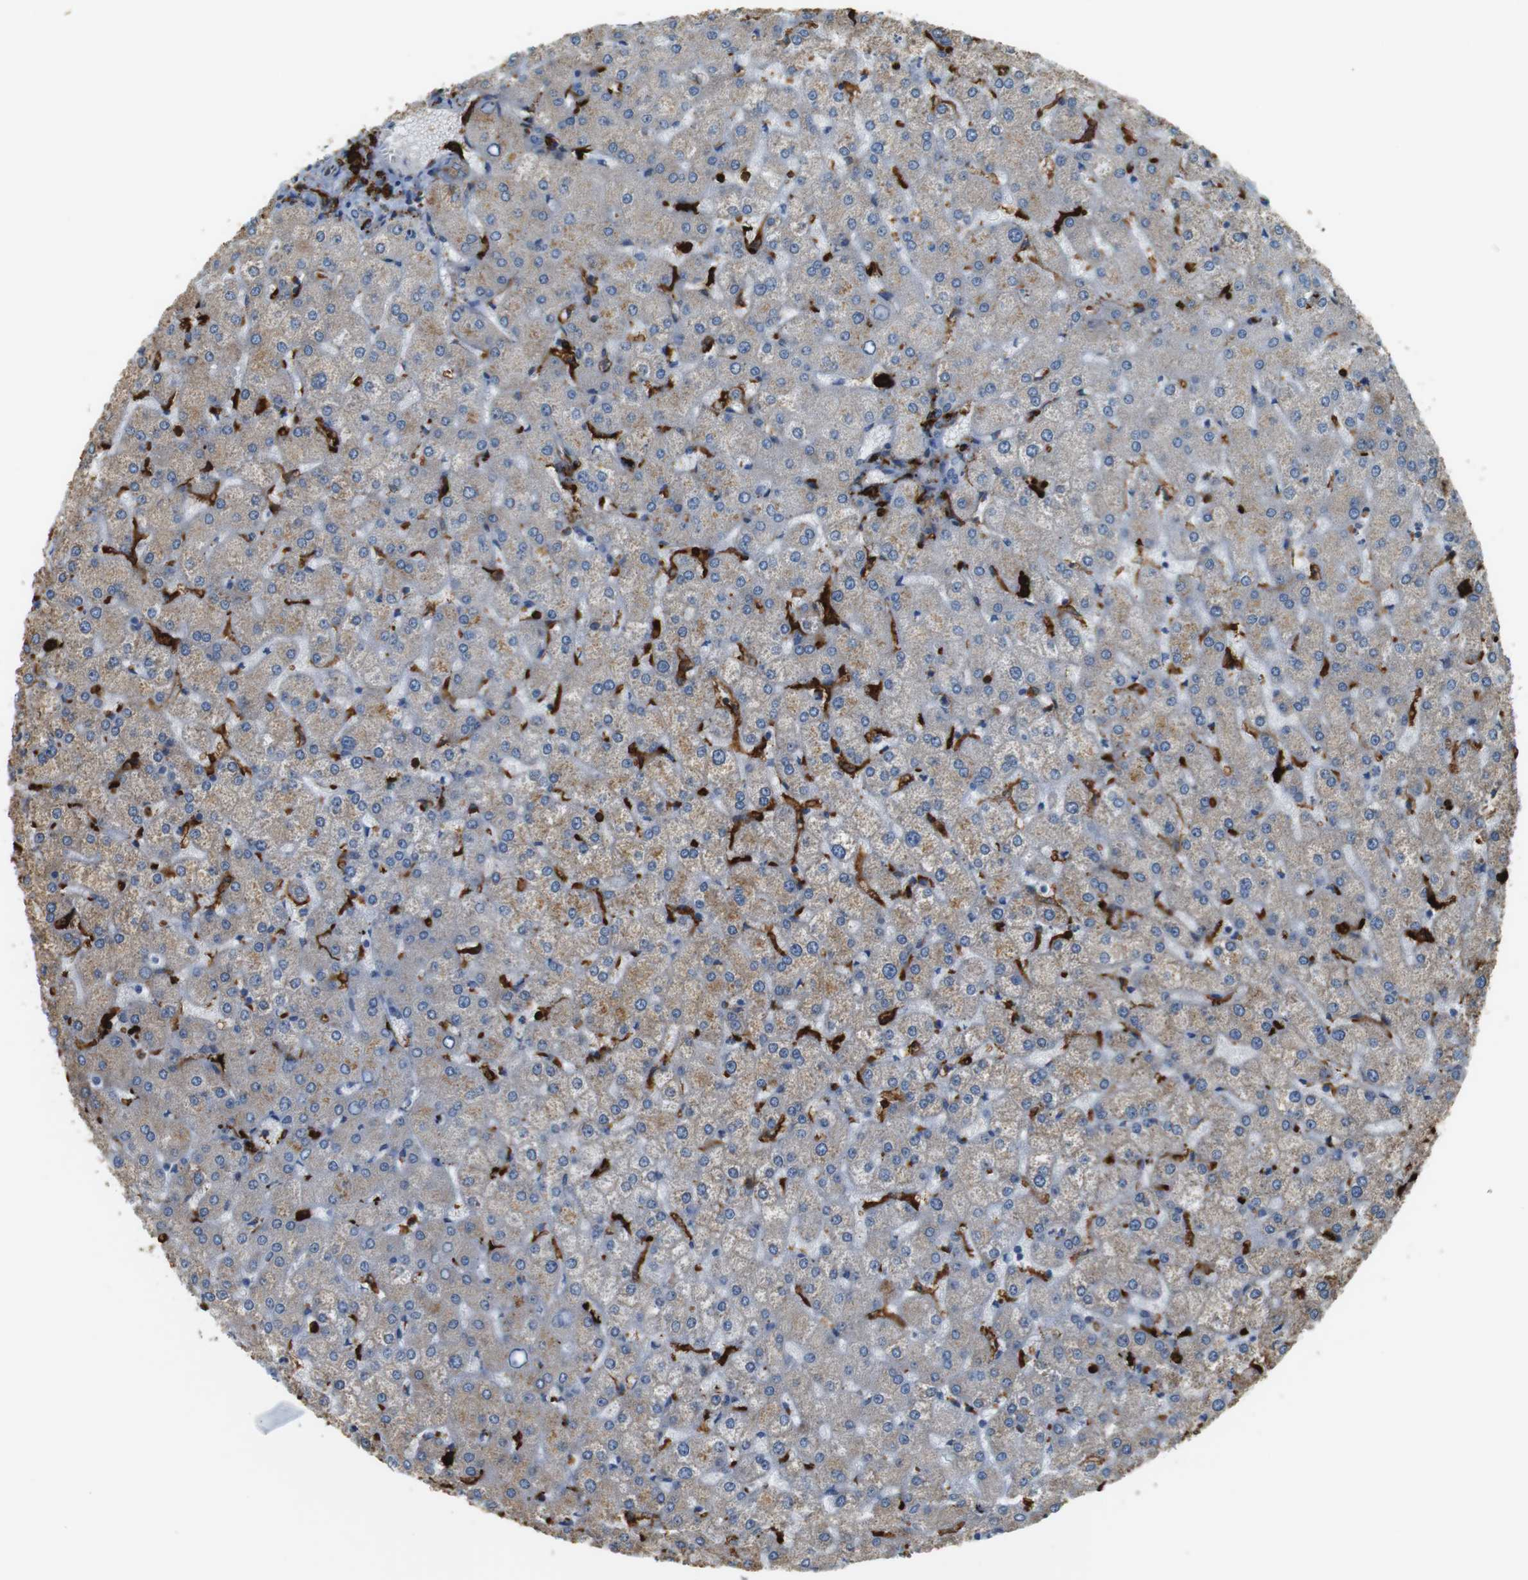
{"staining": {"intensity": "negative", "quantity": "none", "location": "none"}, "tissue": "liver", "cell_type": "Cholangiocytes", "image_type": "normal", "snomed": [{"axis": "morphology", "description": "Normal tissue, NOS"}, {"axis": "topography", "description": "Liver"}], "caption": "DAB immunohistochemical staining of unremarkable liver demonstrates no significant expression in cholangiocytes. (Stains: DAB (3,3'-diaminobenzidine) immunohistochemistry (IHC) with hematoxylin counter stain, Microscopy: brightfield microscopy at high magnification).", "gene": "HLA", "patient": {"sex": "female", "age": 32}}